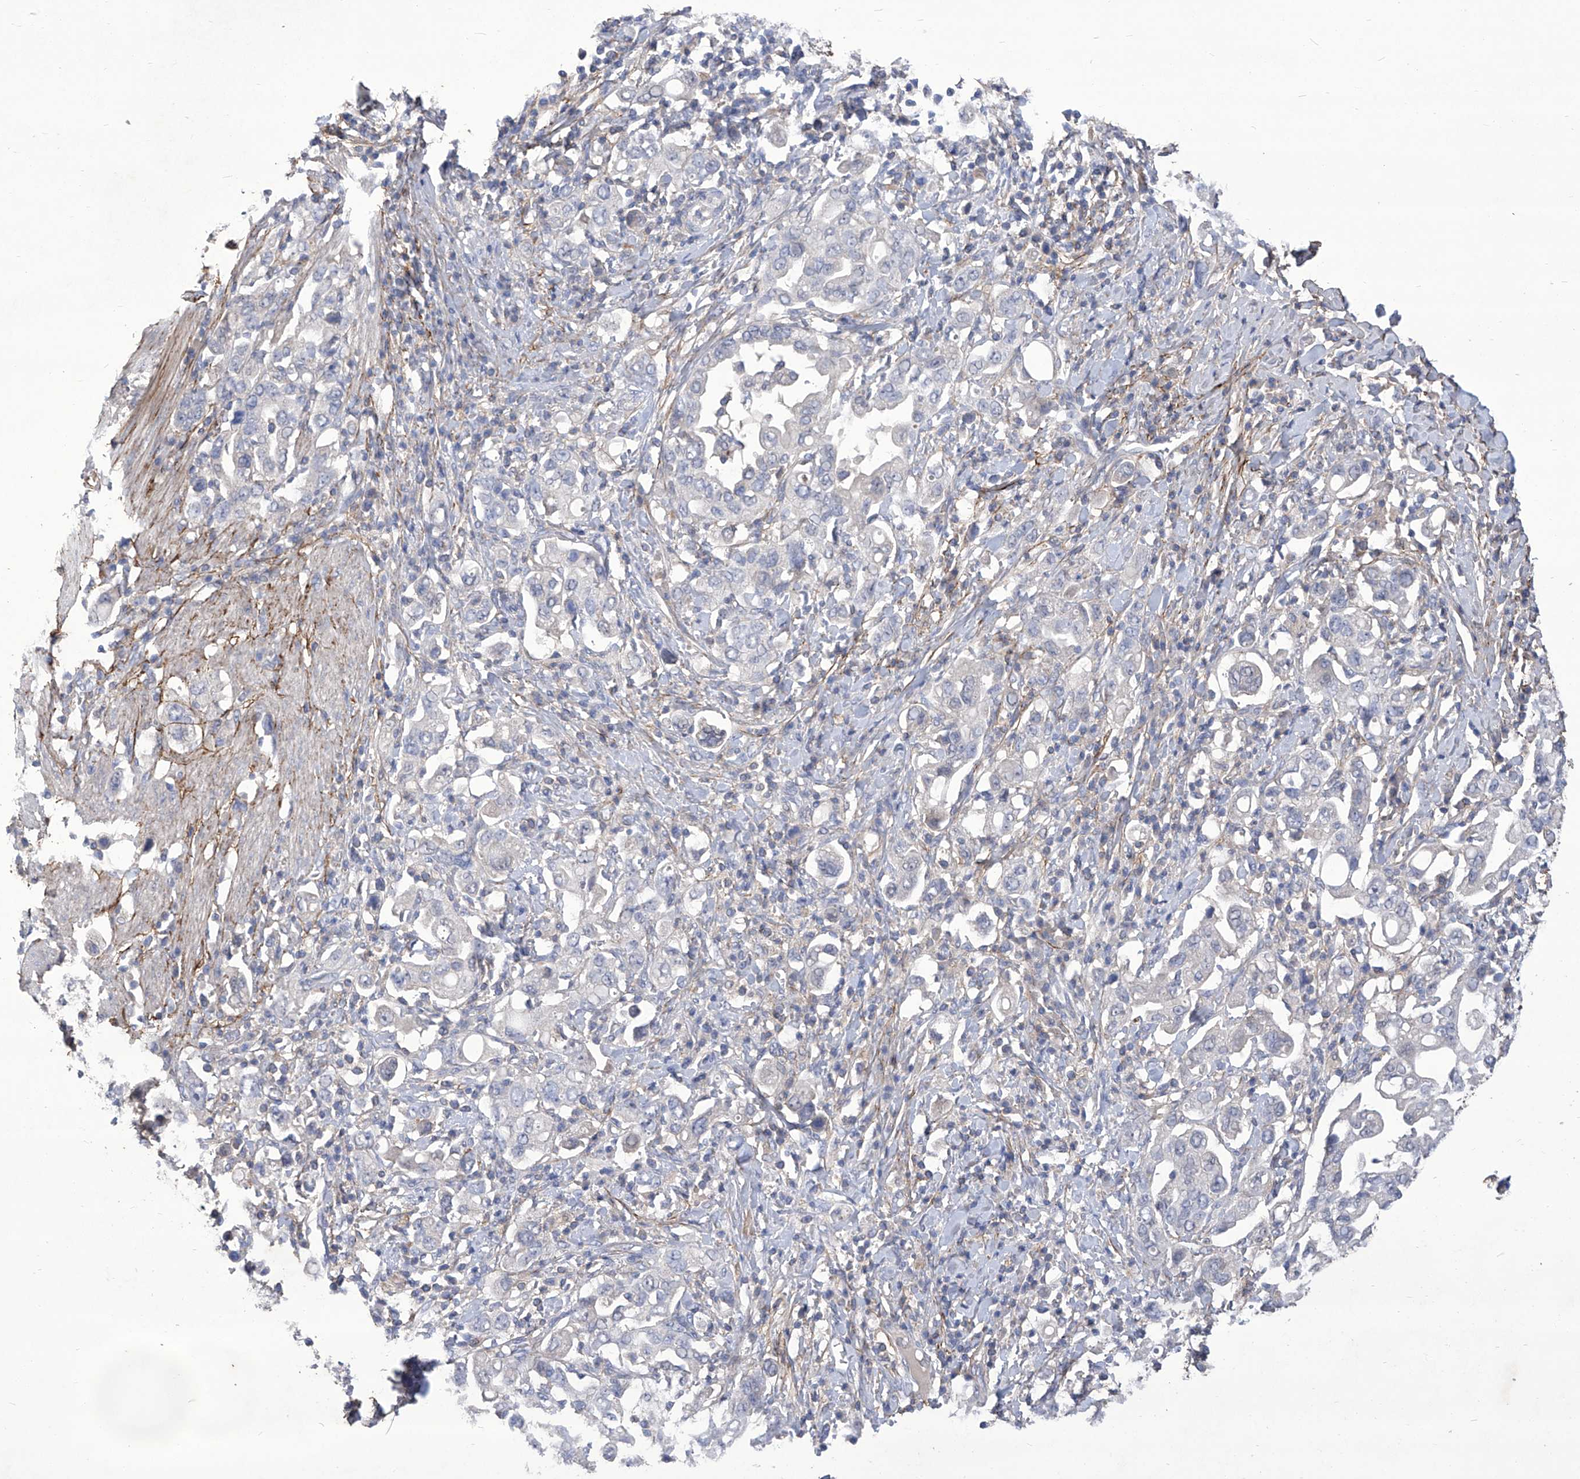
{"staining": {"intensity": "negative", "quantity": "none", "location": "none"}, "tissue": "stomach cancer", "cell_type": "Tumor cells", "image_type": "cancer", "snomed": [{"axis": "morphology", "description": "Adenocarcinoma, NOS"}, {"axis": "topography", "description": "Stomach, upper"}], "caption": "Histopathology image shows no significant protein expression in tumor cells of adenocarcinoma (stomach). Brightfield microscopy of IHC stained with DAB (brown) and hematoxylin (blue), captured at high magnification.", "gene": "TXNIP", "patient": {"sex": "male", "age": 62}}